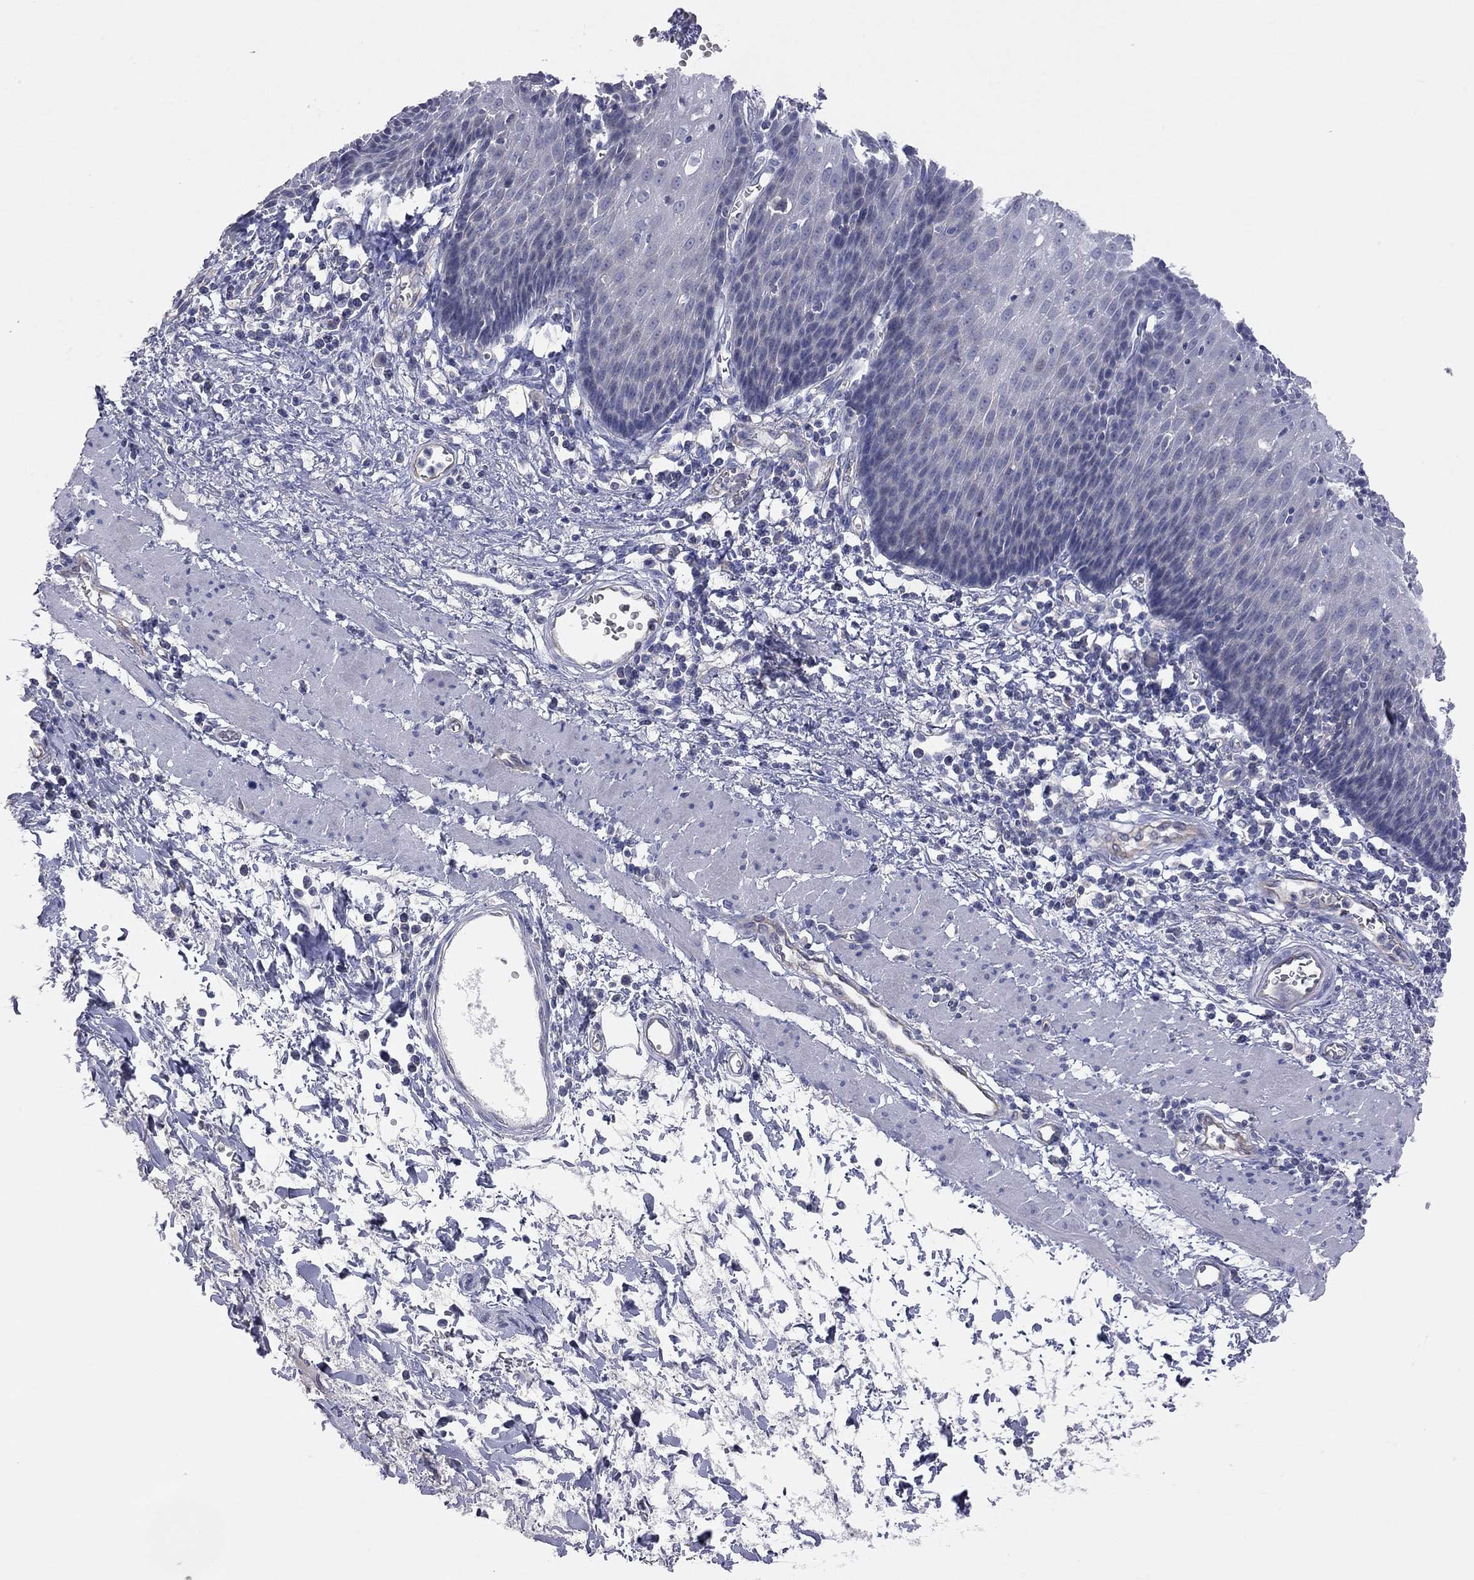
{"staining": {"intensity": "negative", "quantity": "none", "location": "none"}, "tissue": "esophagus", "cell_type": "Squamous epithelial cells", "image_type": "normal", "snomed": [{"axis": "morphology", "description": "Normal tissue, NOS"}, {"axis": "topography", "description": "Esophagus"}], "caption": "This is an immunohistochemistry histopathology image of unremarkable esophagus. There is no expression in squamous epithelial cells.", "gene": "KCNB1", "patient": {"sex": "male", "age": 57}}